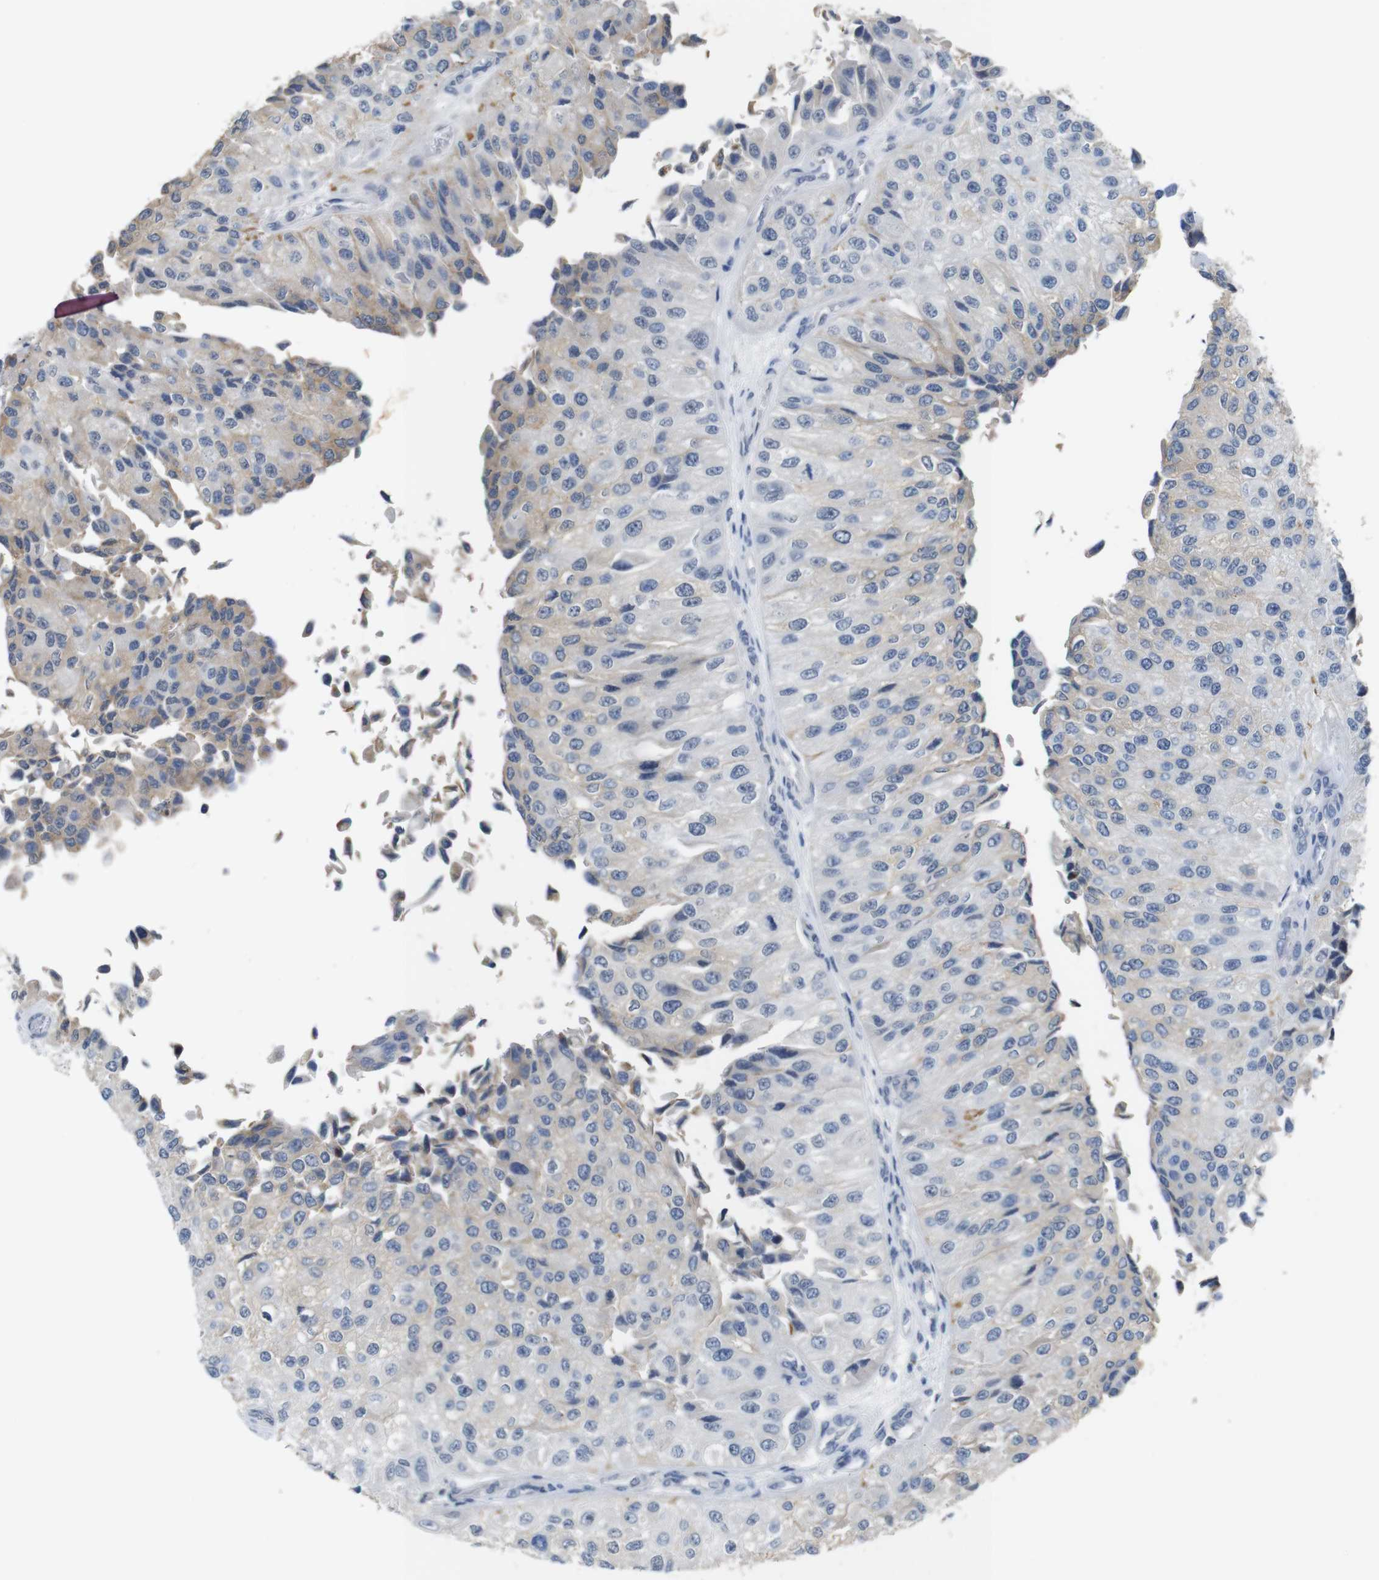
{"staining": {"intensity": "weak", "quantity": "<25%", "location": "cytoplasmic/membranous"}, "tissue": "urothelial cancer", "cell_type": "Tumor cells", "image_type": "cancer", "snomed": [{"axis": "morphology", "description": "Urothelial carcinoma, High grade"}, {"axis": "topography", "description": "Kidney"}, {"axis": "topography", "description": "Urinary bladder"}], "caption": "Tumor cells show no significant protein positivity in urothelial cancer. (DAB (3,3'-diaminobenzidine) immunohistochemistry (IHC) visualized using brightfield microscopy, high magnification).", "gene": "CHRM5", "patient": {"sex": "male", "age": 77}}